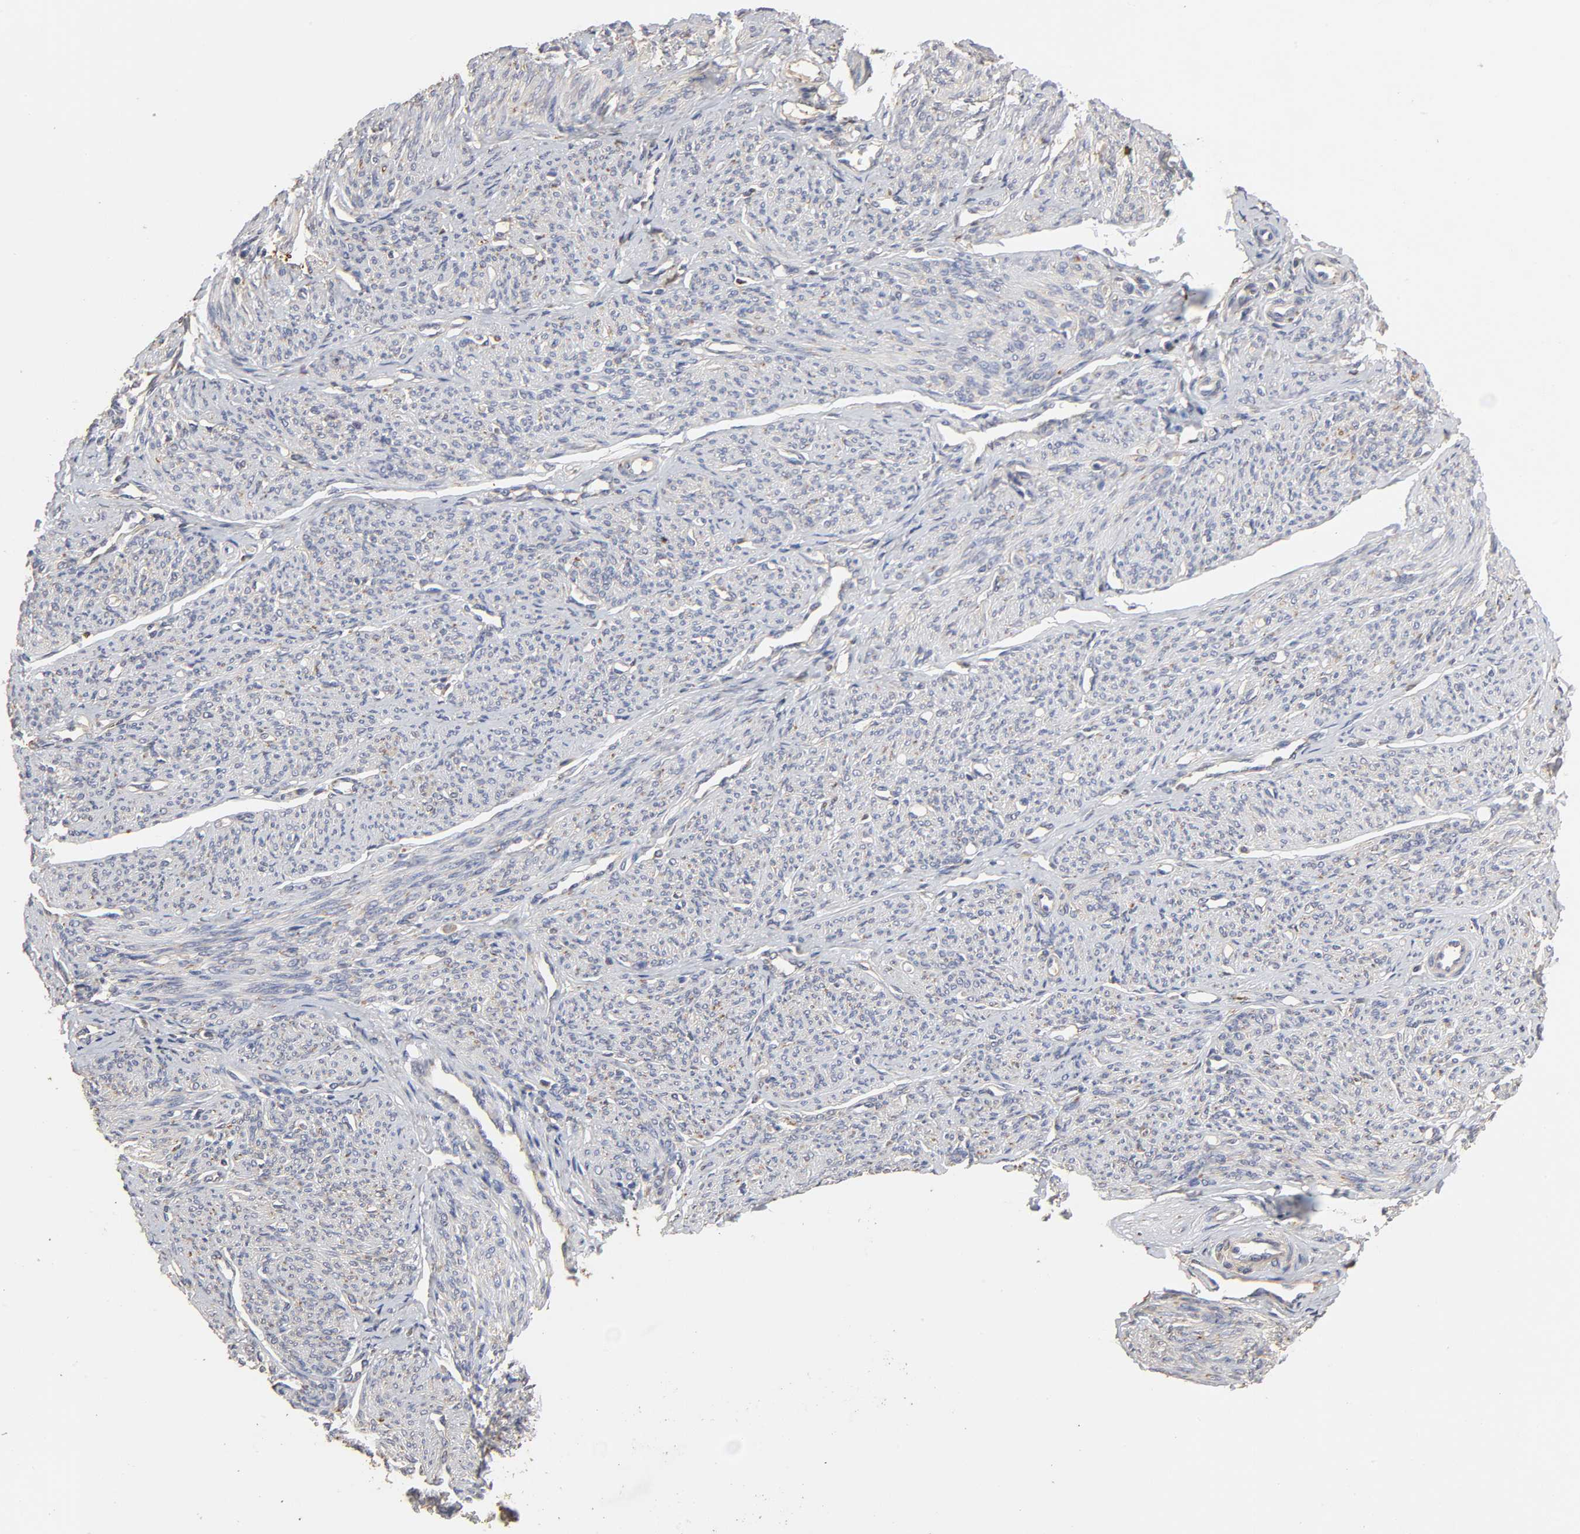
{"staining": {"intensity": "negative", "quantity": "none", "location": "none"}, "tissue": "smooth muscle", "cell_type": "Smooth muscle cells", "image_type": "normal", "snomed": [{"axis": "morphology", "description": "Normal tissue, NOS"}, {"axis": "topography", "description": "Smooth muscle"}], "caption": "This is a histopathology image of immunohistochemistry staining of benign smooth muscle, which shows no positivity in smooth muscle cells.", "gene": "EIF4G2", "patient": {"sex": "female", "age": 65}}